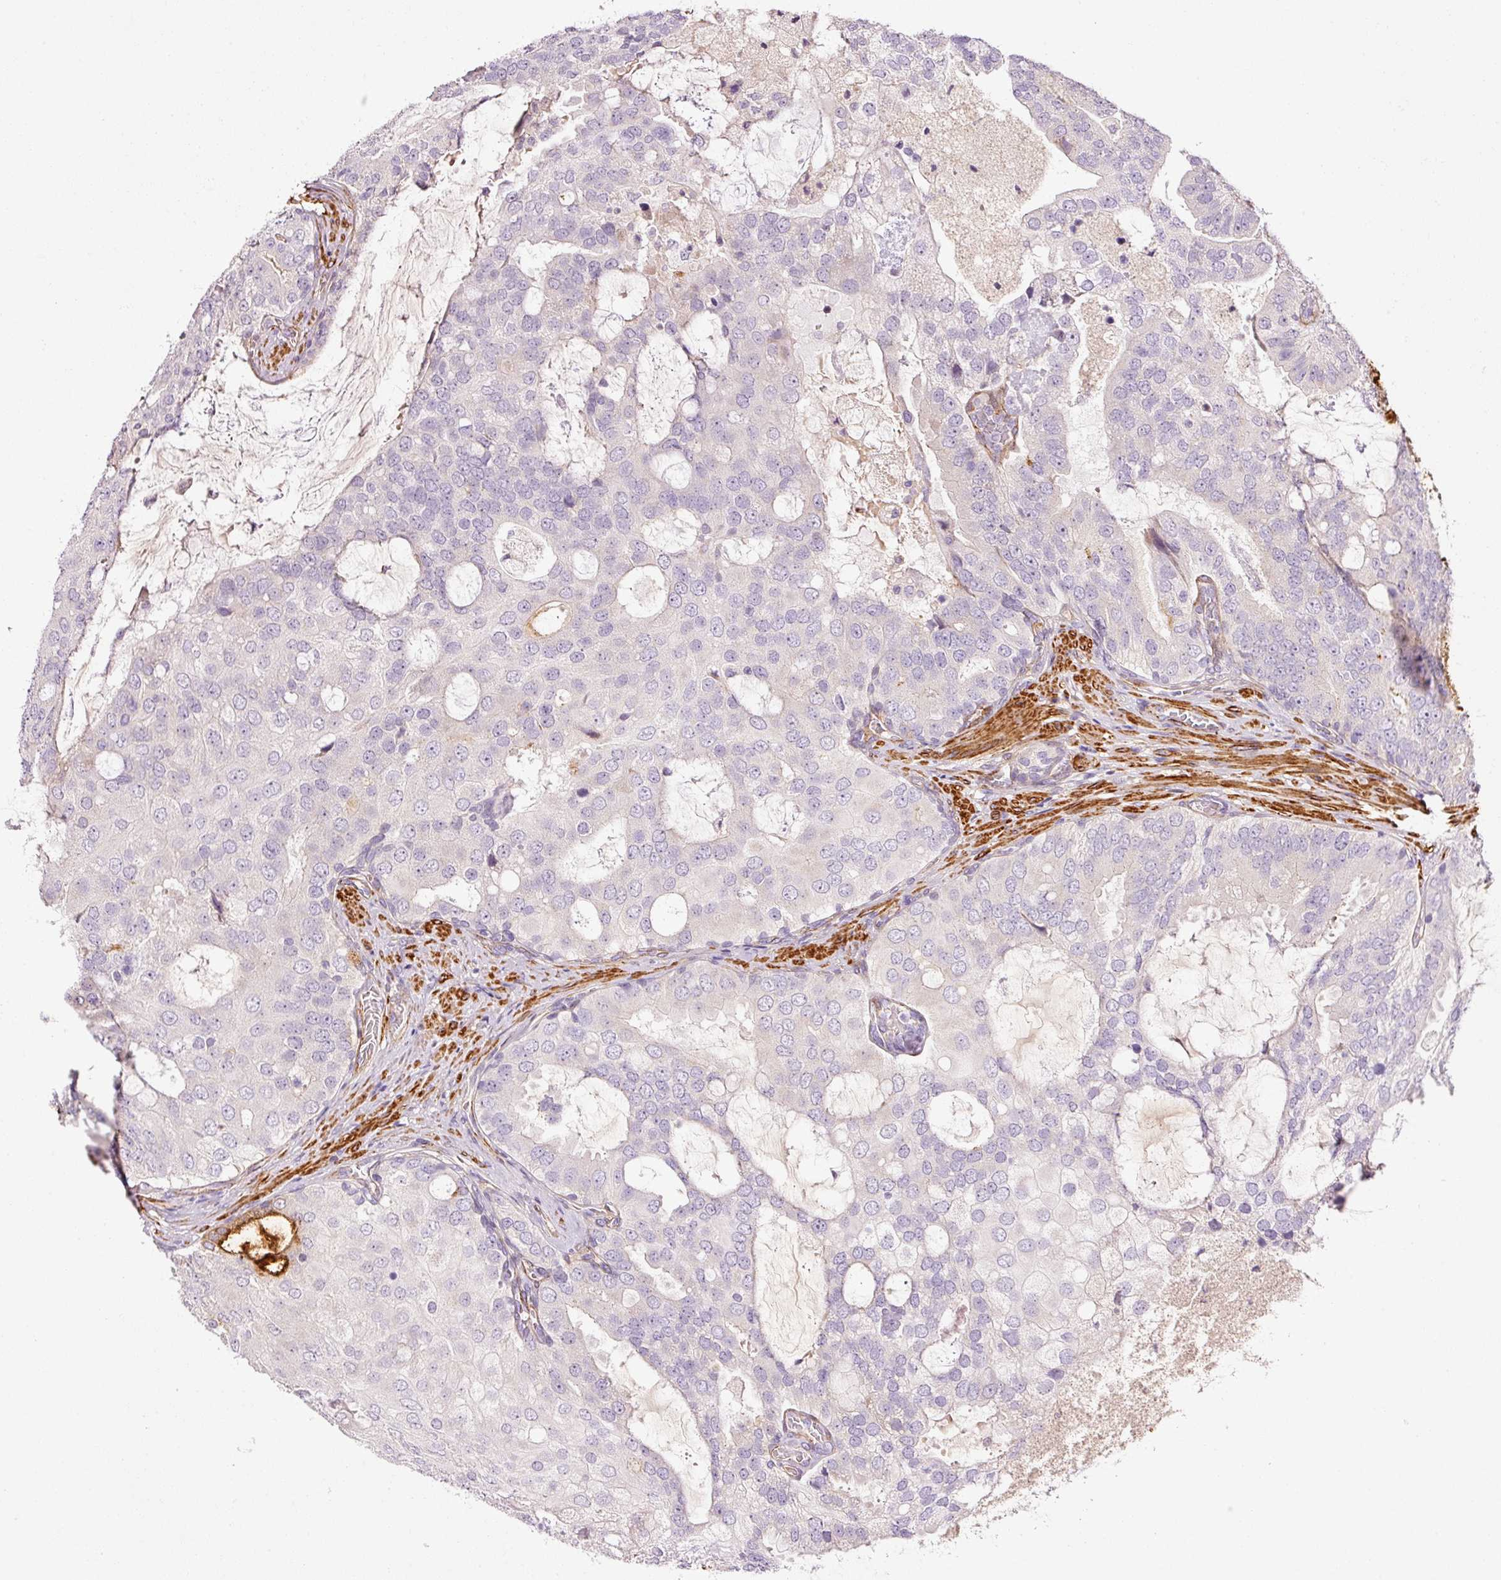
{"staining": {"intensity": "negative", "quantity": "none", "location": "none"}, "tissue": "prostate cancer", "cell_type": "Tumor cells", "image_type": "cancer", "snomed": [{"axis": "morphology", "description": "Adenocarcinoma, High grade"}, {"axis": "topography", "description": "Prostate"}], "caption": "DAB (3,3'-diaminobenzidine) immunohistochemical staining of prostate high-grade adenocarcinoma shows no significant positivity in tumor cells.", "gene": "ANKRD20A1", "patient": {"sex": "male", "age": 55}}